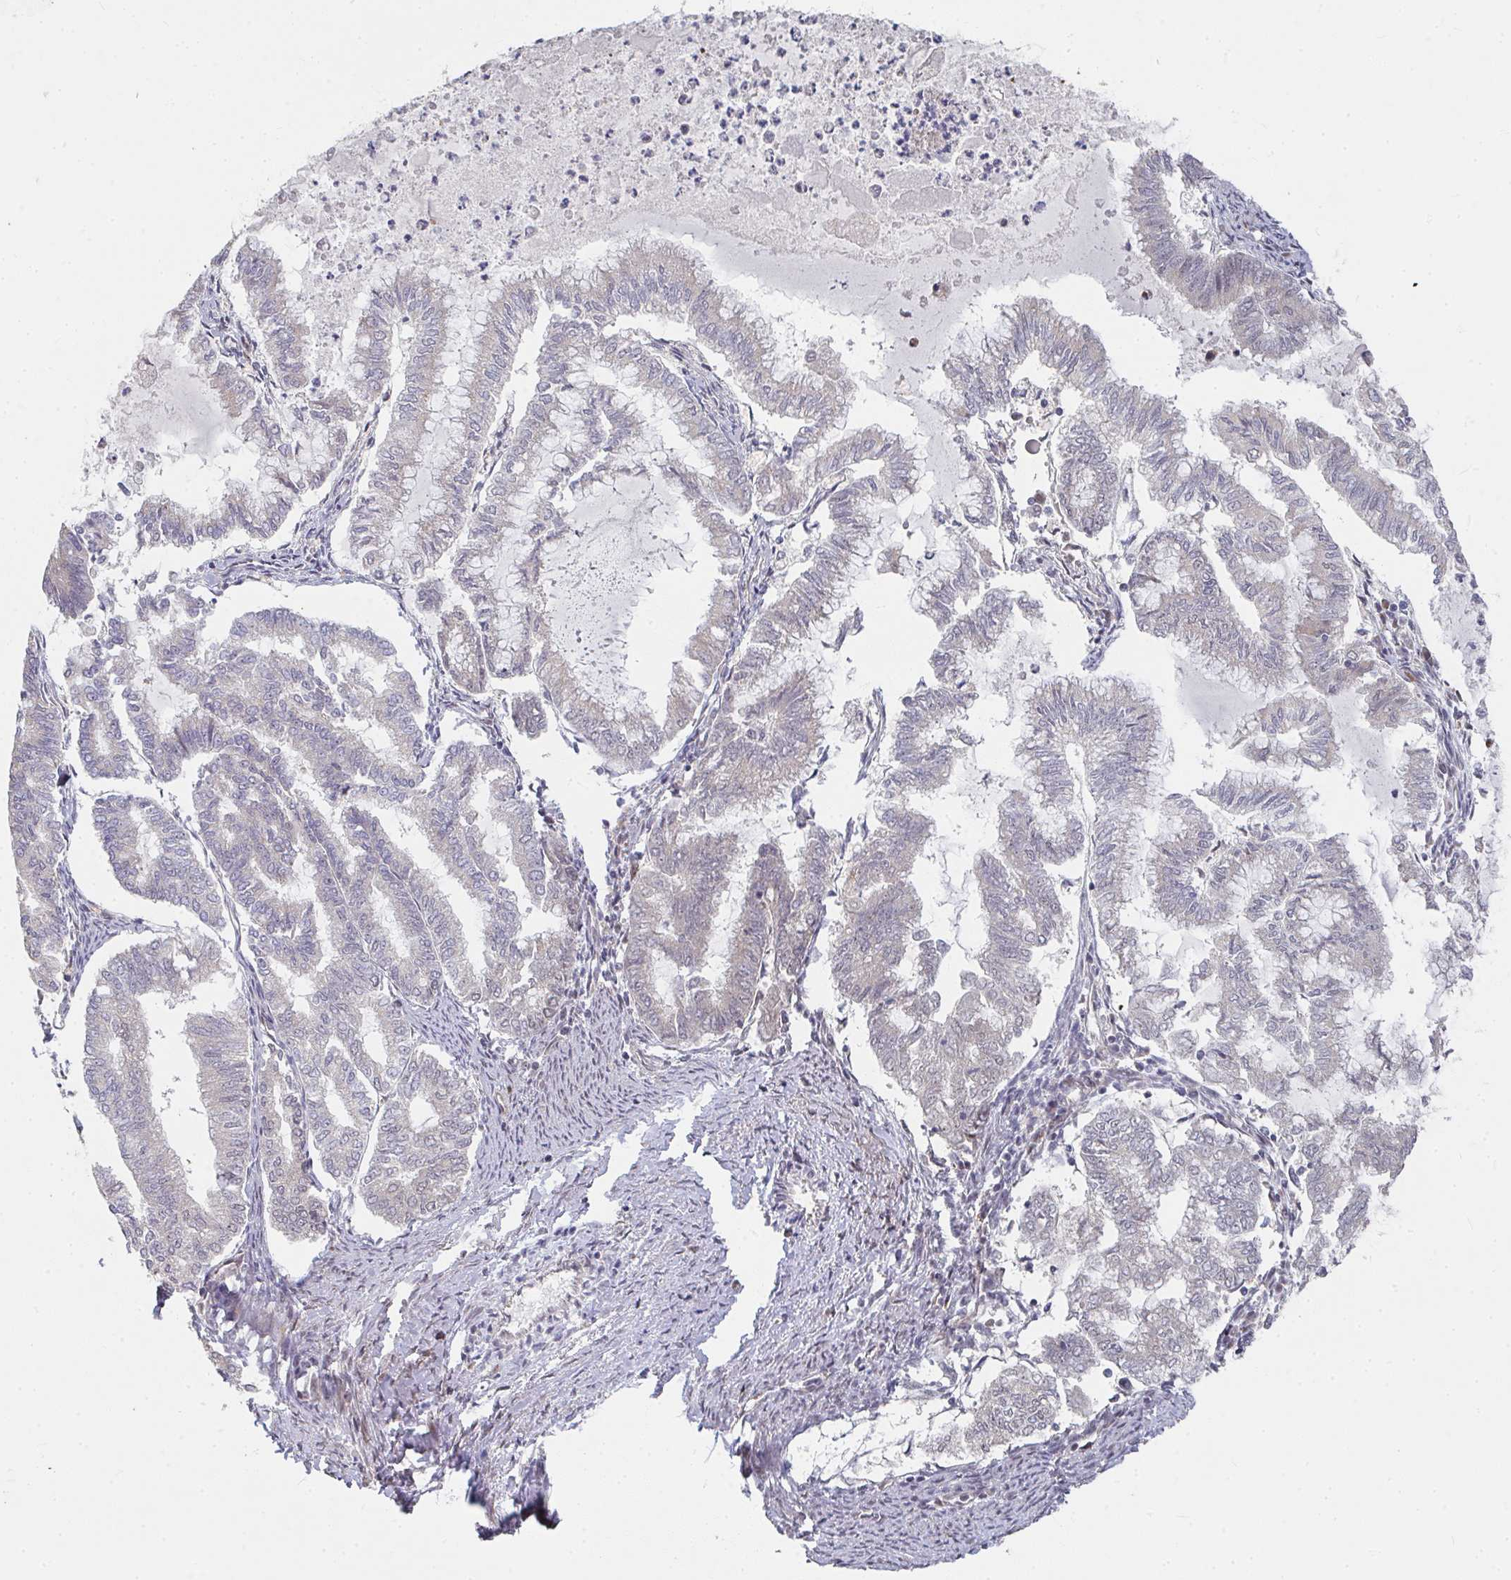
{"staining": {"intensity": "negative", "quantity": "none", "location": "none"}, "tissue": "endometrial cancer", "cell_type": "Tumor cells", "image_type": "cancer", "snomed": [{"axis": "morphology", "description": "Adenocarcinoma, NOS"}, {"axis": "topography", "description": "Endometrium"}], "caption": "Photomicrograph shows no significant protein positivity in tumor cells of endometrial cancer (adenocarcinoma).", "gene": "RBBP5", "patient": {"sex": "female", "age": 79}}